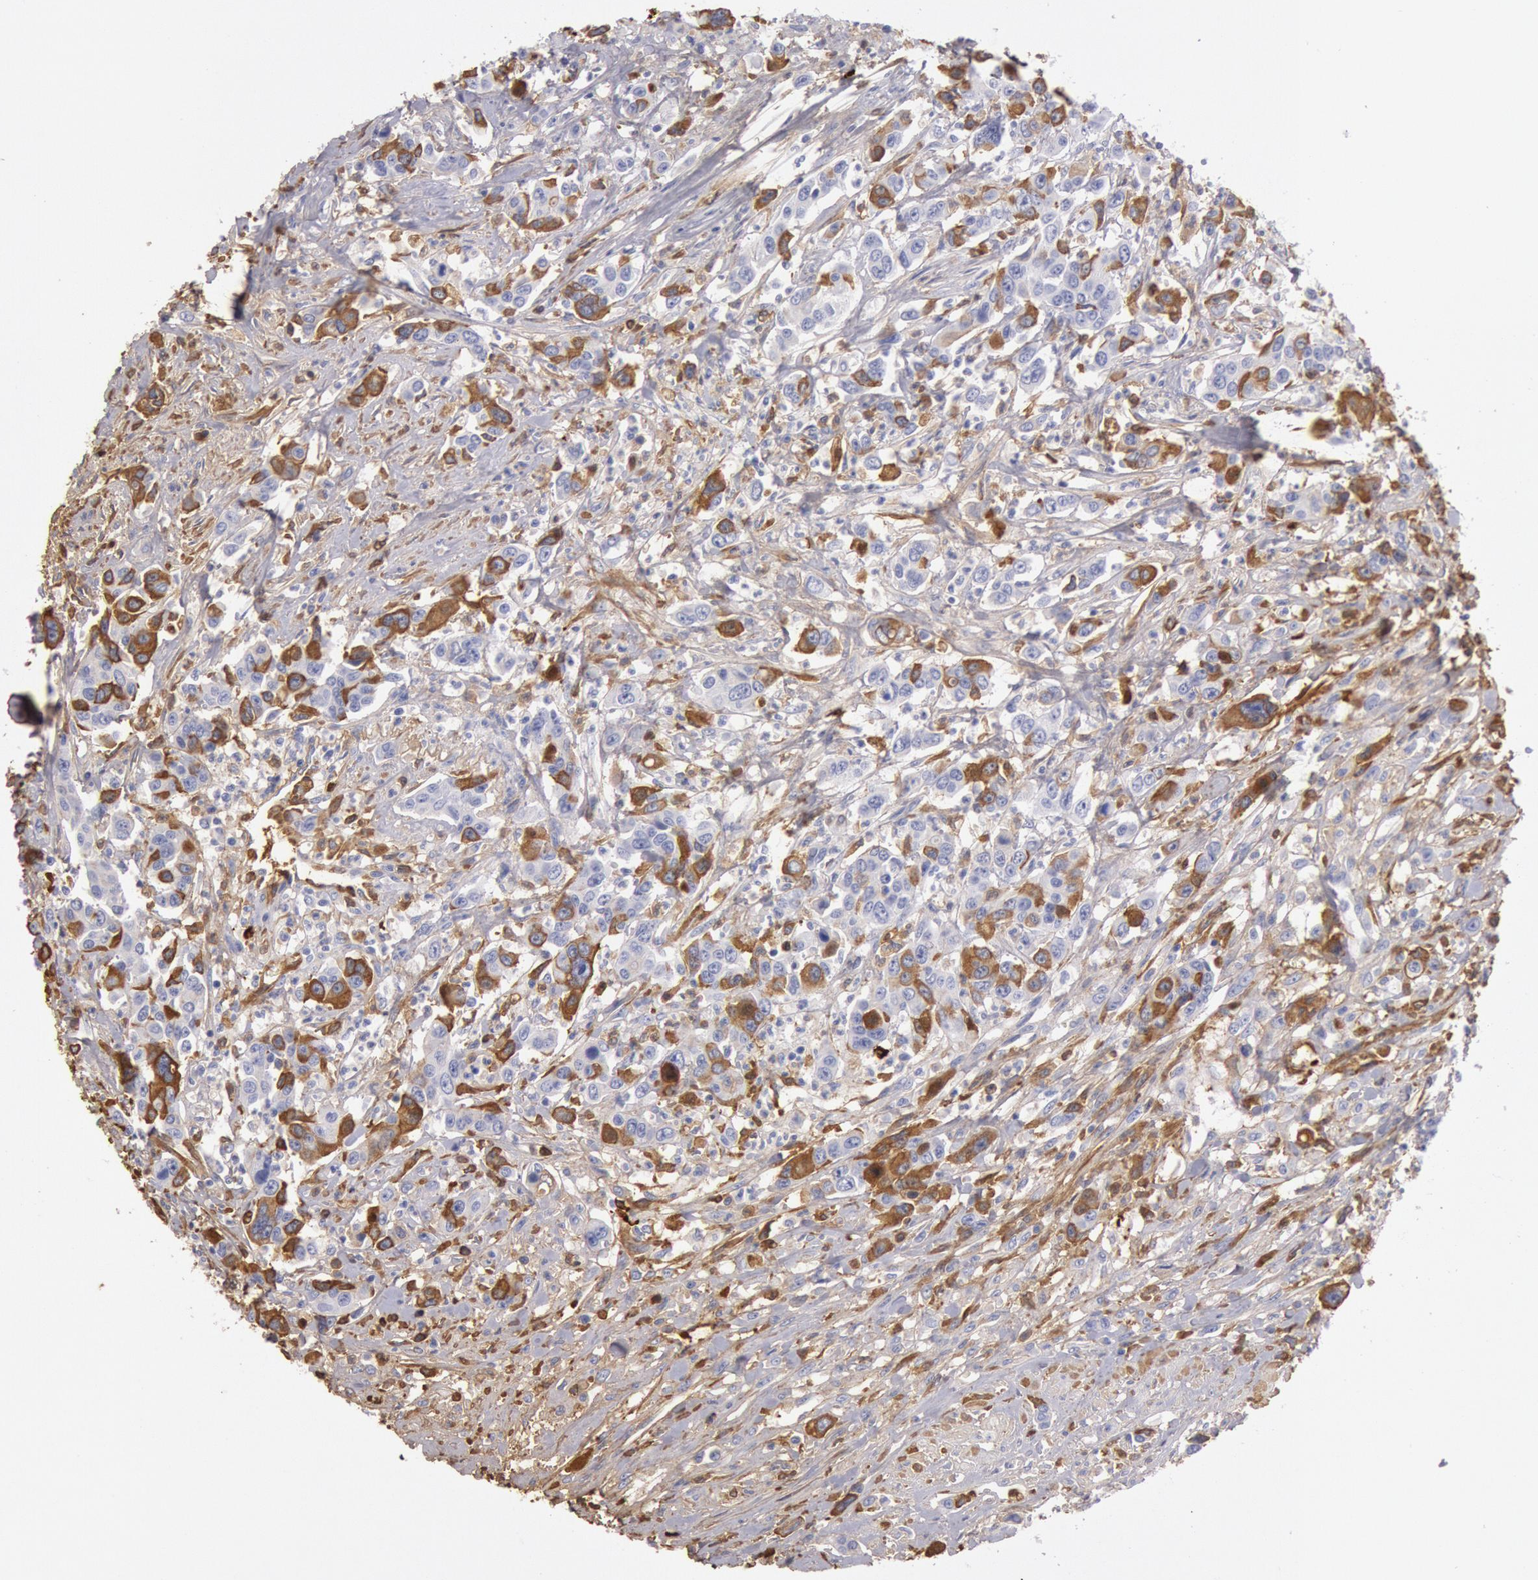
{"staining": {"intensity": "moderate", "quantity": "<25%", "location": "cytoplasmic/membranous"}, "tissue": "urothelial cancer", "cell_type": "Tumor cells", "image_type": "cancer", "snomed": [{"axis": "morphology", "description": "Urothelial carcinoma, High grade"}, {"axis": "topography", "description": "Urinary bladder"}], "caption": "Tumor cells display low levels of moderate cytoplasmic/membranous expression in approximately <25% of cells in high-grade urothelial carcinoma.", "gene": "IGHA1", "patient": {"sex": "male", "age": 86}}